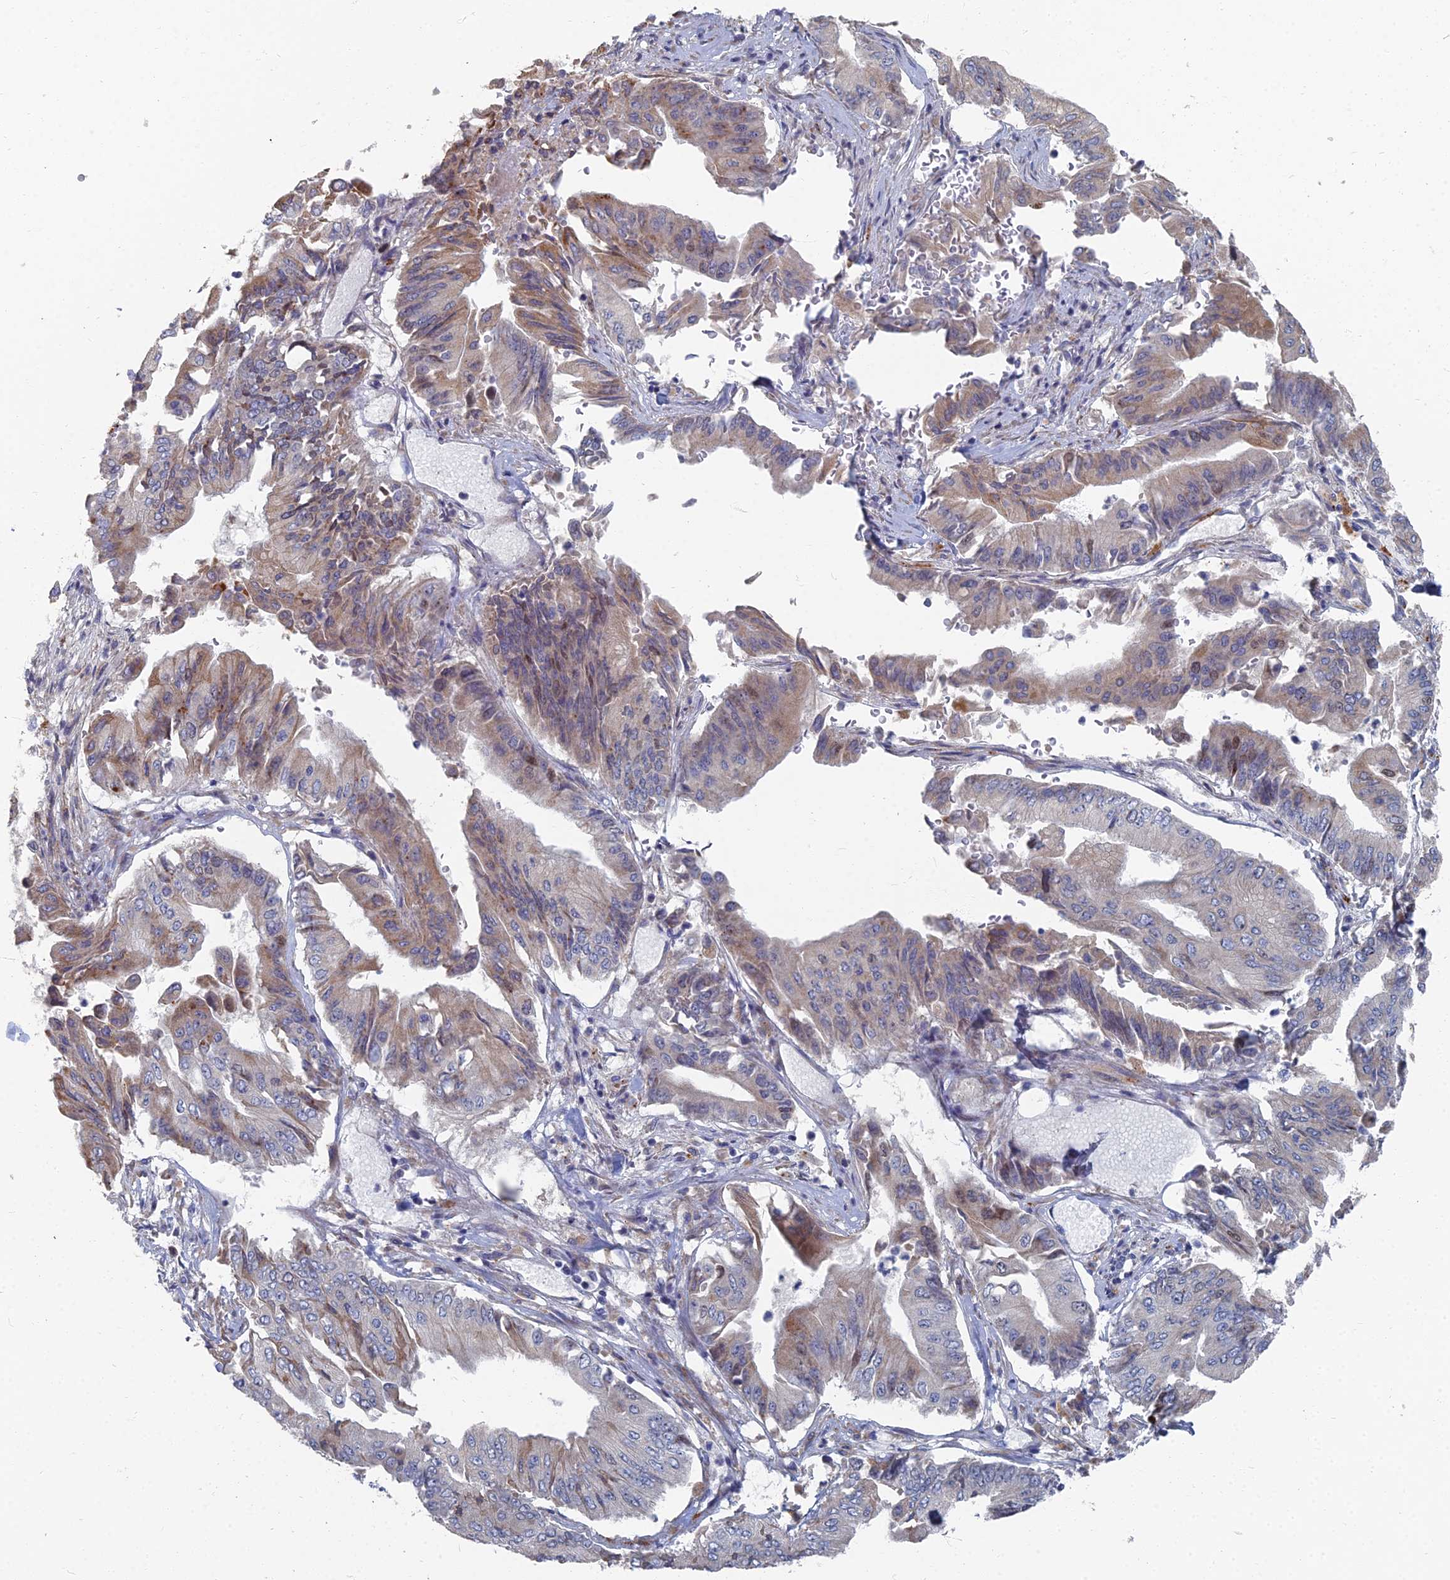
{"staining": {"intensity": "moderate", "quantity": "<25%", "location": "cytoplasmic/membranous"}, "tissue": "pancreatic cancer", "cell_type": "Tumor cells", "image_type": "cancer", "snomed": [{"axis": "morphology", "description": "Adenocarcinoma, NOS"}, {"axis": "topography", "description": "Pancreas"}], "caption": "Immunohistochemistry staining of pancreatic cancer (adenocarcinoma), which exhibits low levels of moderate cytoplasmic/membranous positivity in approximately <25% of tumor cells indicating moderate cytoplasmic/membranous protein staining. The staining was performed using DAB (brown) for protein detection and nuclei were counterstained in hematoxylin (blue).", "gene": "TMEM128", "patient": {"sex": "female", "age": 77}}